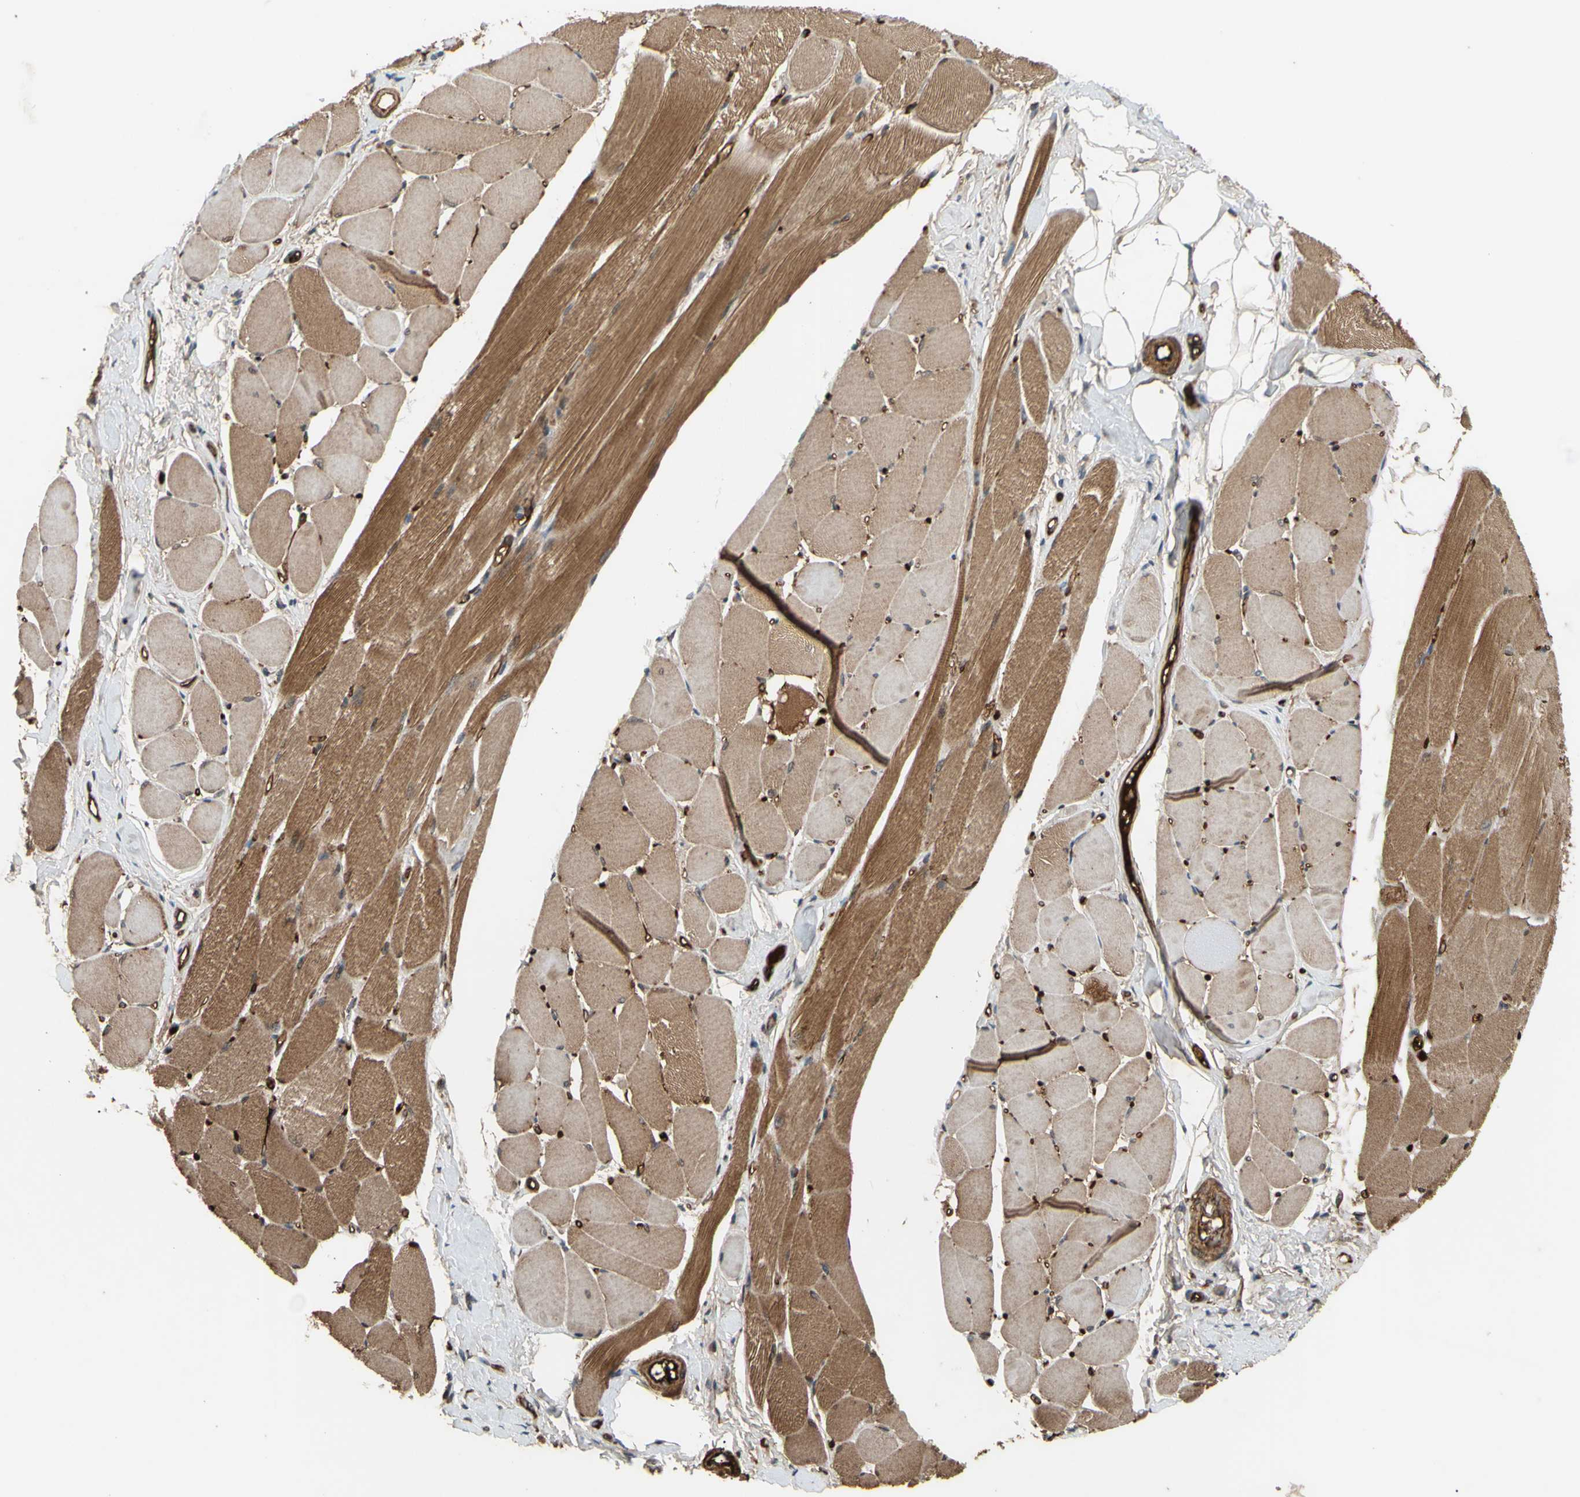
{"staining": {"intensity": "moderate", "quantity": ">75%", "location": "cytoplasmic/membranous"}, "tissue": "skeletal muscle", "cell_type": "Myocytes", "image_type": "normal", "snomed": [{"axis": "morphology", "description": "Normal tissue, NOS"}, {"axis": "topography", "description": "Skeletal muscle"}, {"axis": "topography", "description": "Peripheral nerve tissue"}], "caption": "Immunohistochemical staining of unremarkable human skeletal muscle reveals moderate cytoplasmic/membranous protein positivity in approximately >75% of myocytes. (DAB IHC with brightfield microscopy, high magnification).", "gene": "PARD6A", "patient": {"sex": "female", "age": 84}}